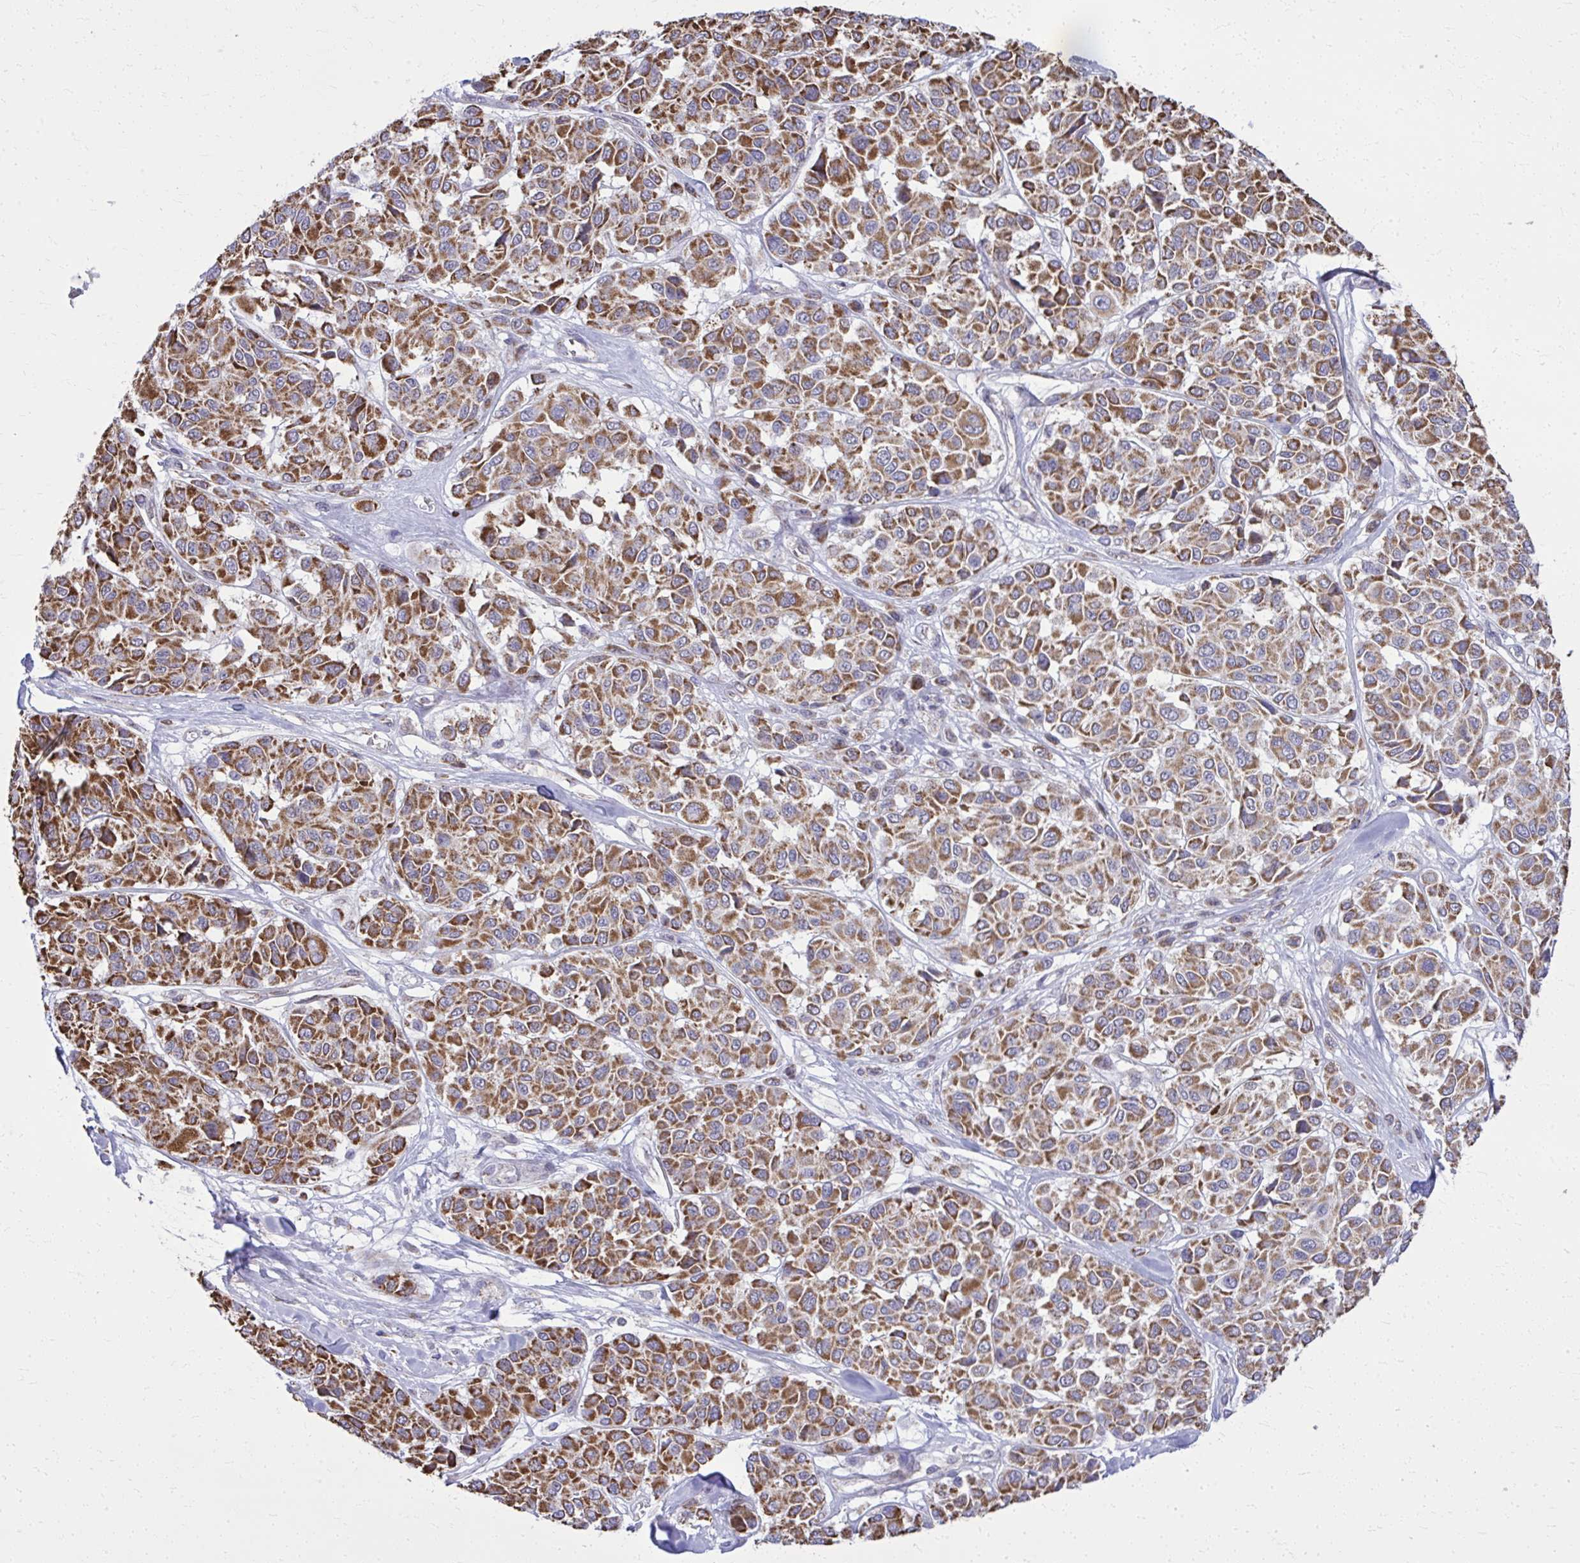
{"staining": {"intensity": "strong", "quantity": ">75%", "location": "cytoplasmic/membranous"}, "tissue": "melanoma", "cell_type": "Tumor cells", "image_type": "cancer", "snomed": [{"axis": "morphology", "description": "Malignant melanoma, NOS"}, {"axis": "topography", "description": "Skin"}], "caption": "Melanoma stained with a protein marker reveals strong staining in tumor cells.", "gene": "ZNF362", "patient": {"sex": "female", "age": 66}}